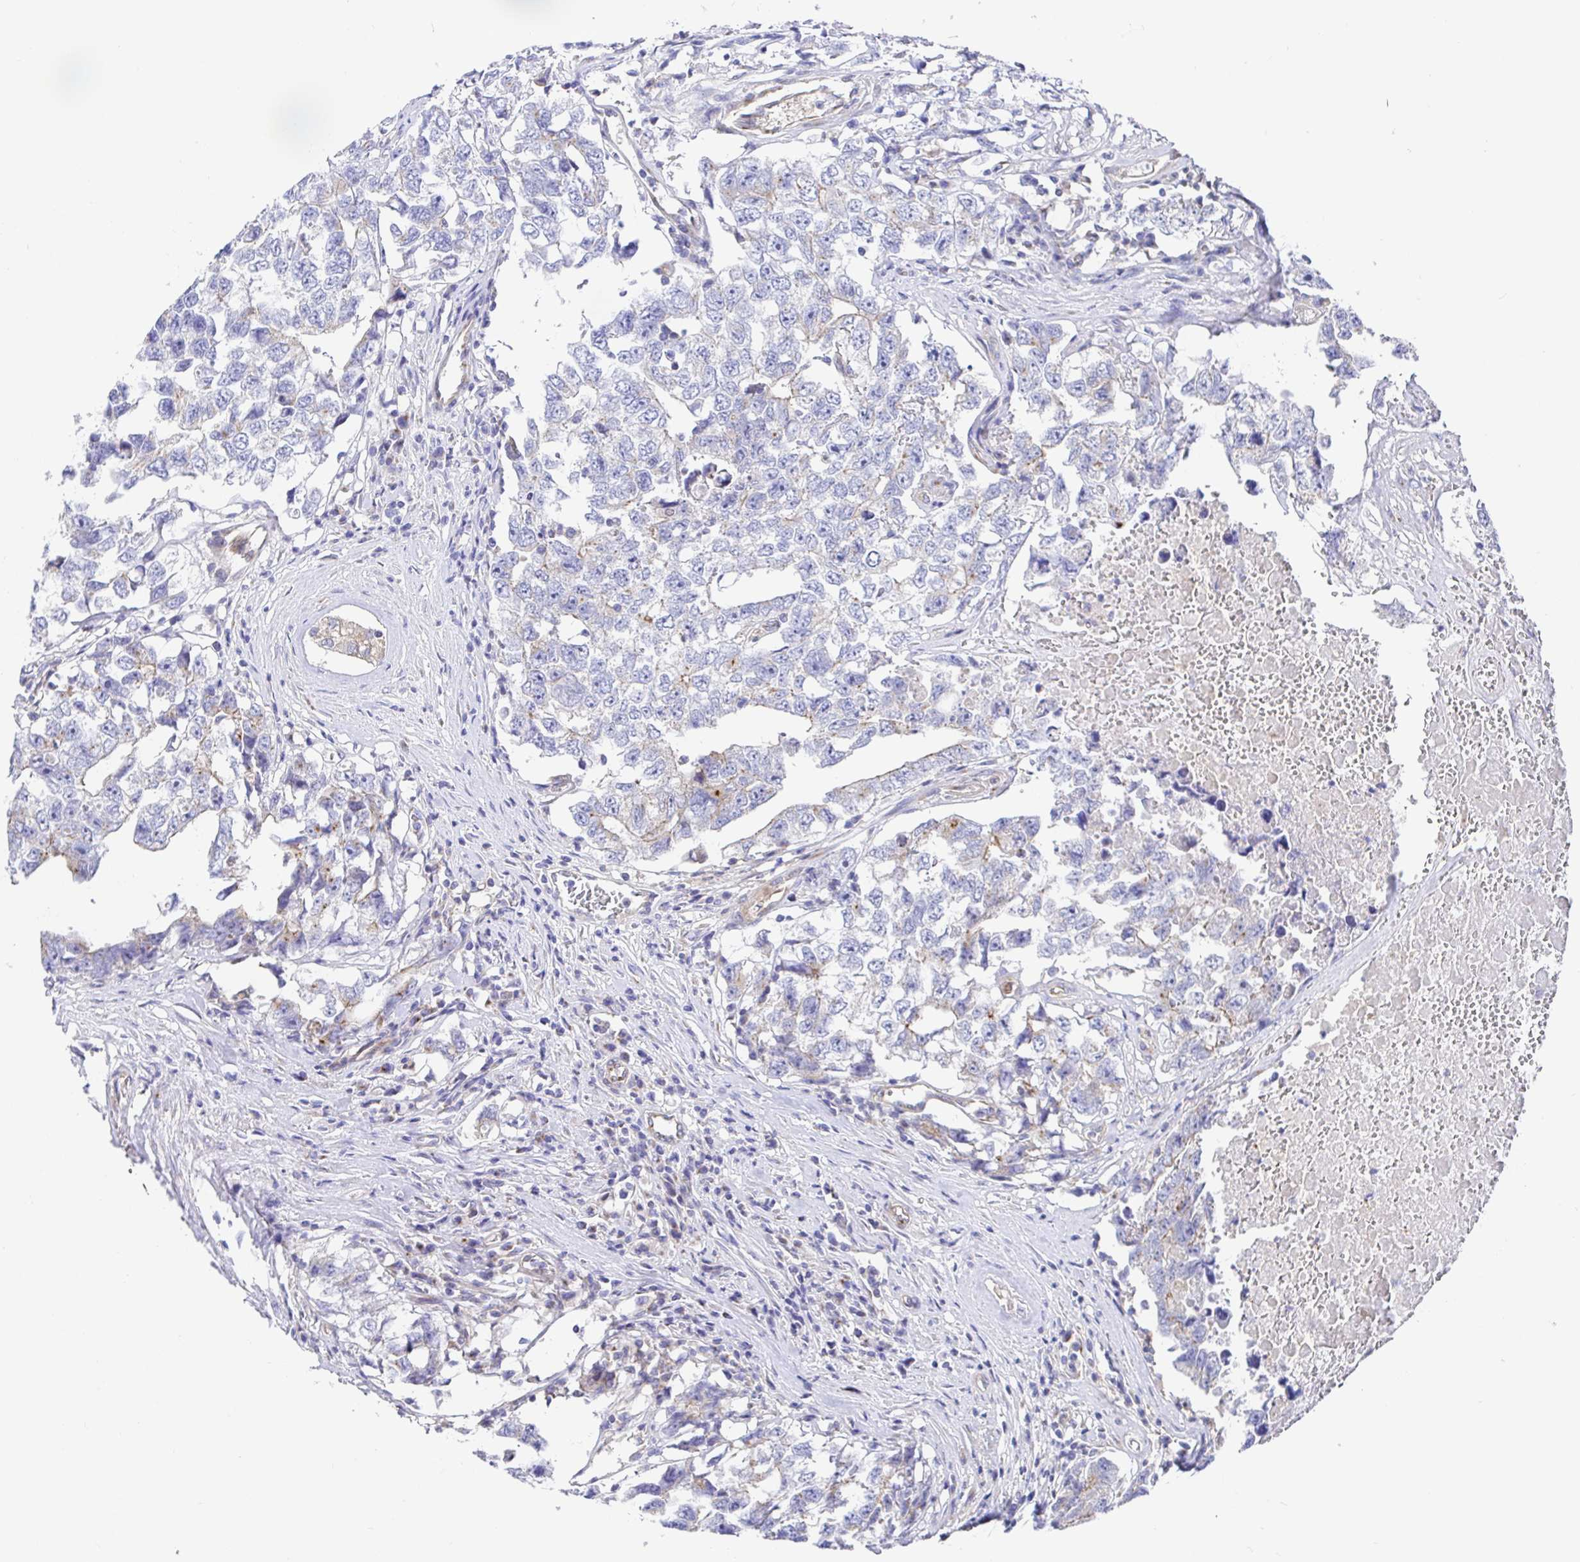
{"staining": {"intensity": "weak", "quantity": "<25%", "location": "cytoplasmic/membranous"}, "tissue": "testis cancer", "cell_type": "Tumor cells", "image_type": "cancer", "snomed": [{"axis": "morphology", "description": "Carcinoma, Embryonal, NOS"}, {"axis": "topography", "description": "Testis"}], "caption": "DAB immunohistochemical staining of human testis embryonal carcinoma reveals no significant staining in tumor cells.", "gene": "GOLGA1", "patient": {"sex": "male", "age": 22}}